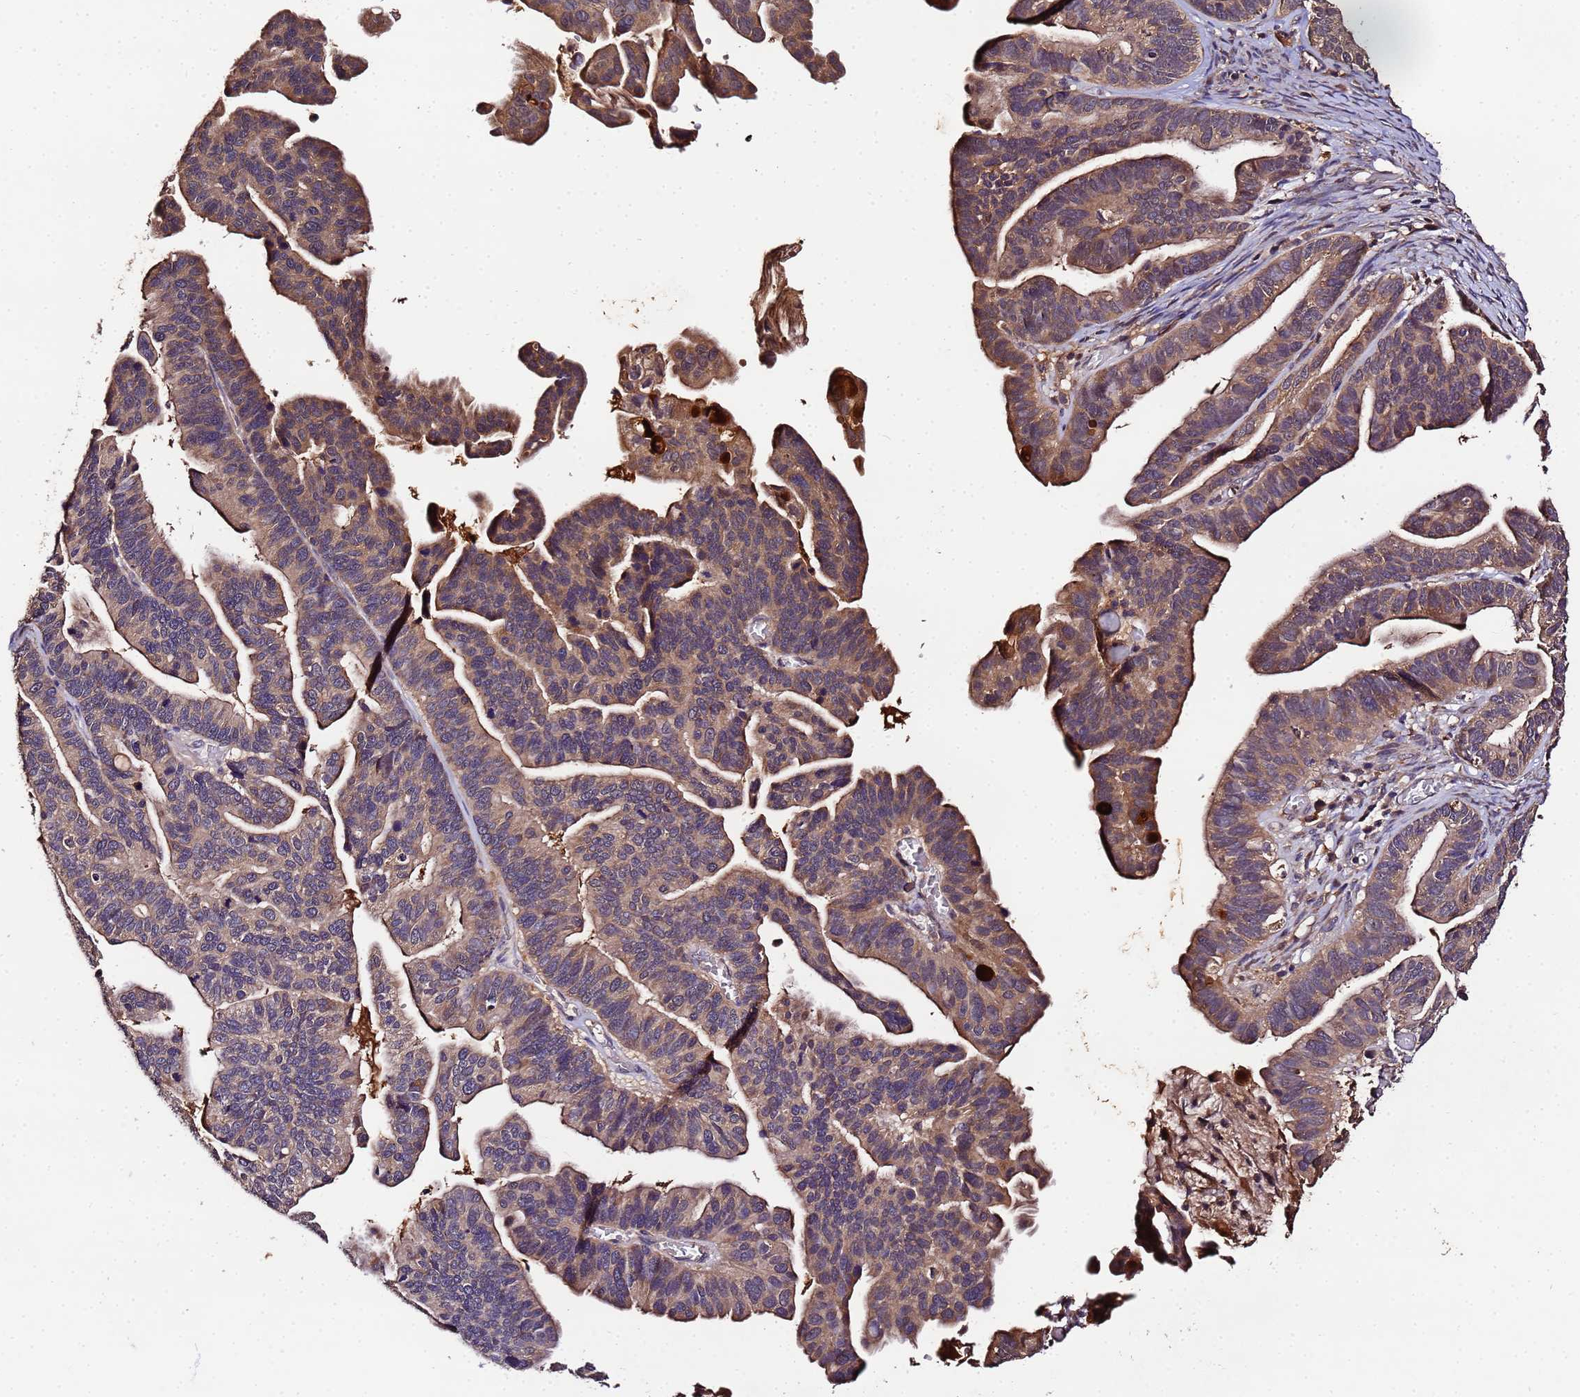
{"staining": {"intensity": "moderate", "quantity": ">75%", "location": "cytoplasmic/membranous"}, "tissue": "ovarian cancer", "cell_type": "Tumor cells", "image_type": "cancer", "snomed": [{"axis": "morphology", "description": "Cystadenocarcinoma, serous, NOS"}, {"axis": "topography", "description": "Ovary"}], "caption": "There is medium levels of moderate cytoplasmic/membranous staining in tumor cells of serous cystadenocarcinoma (ovarian), as demonstrated by immunohistochemical staining (brown color).", "gene": "MTERF1", "patient": {"sex": "female", "age": 56}}